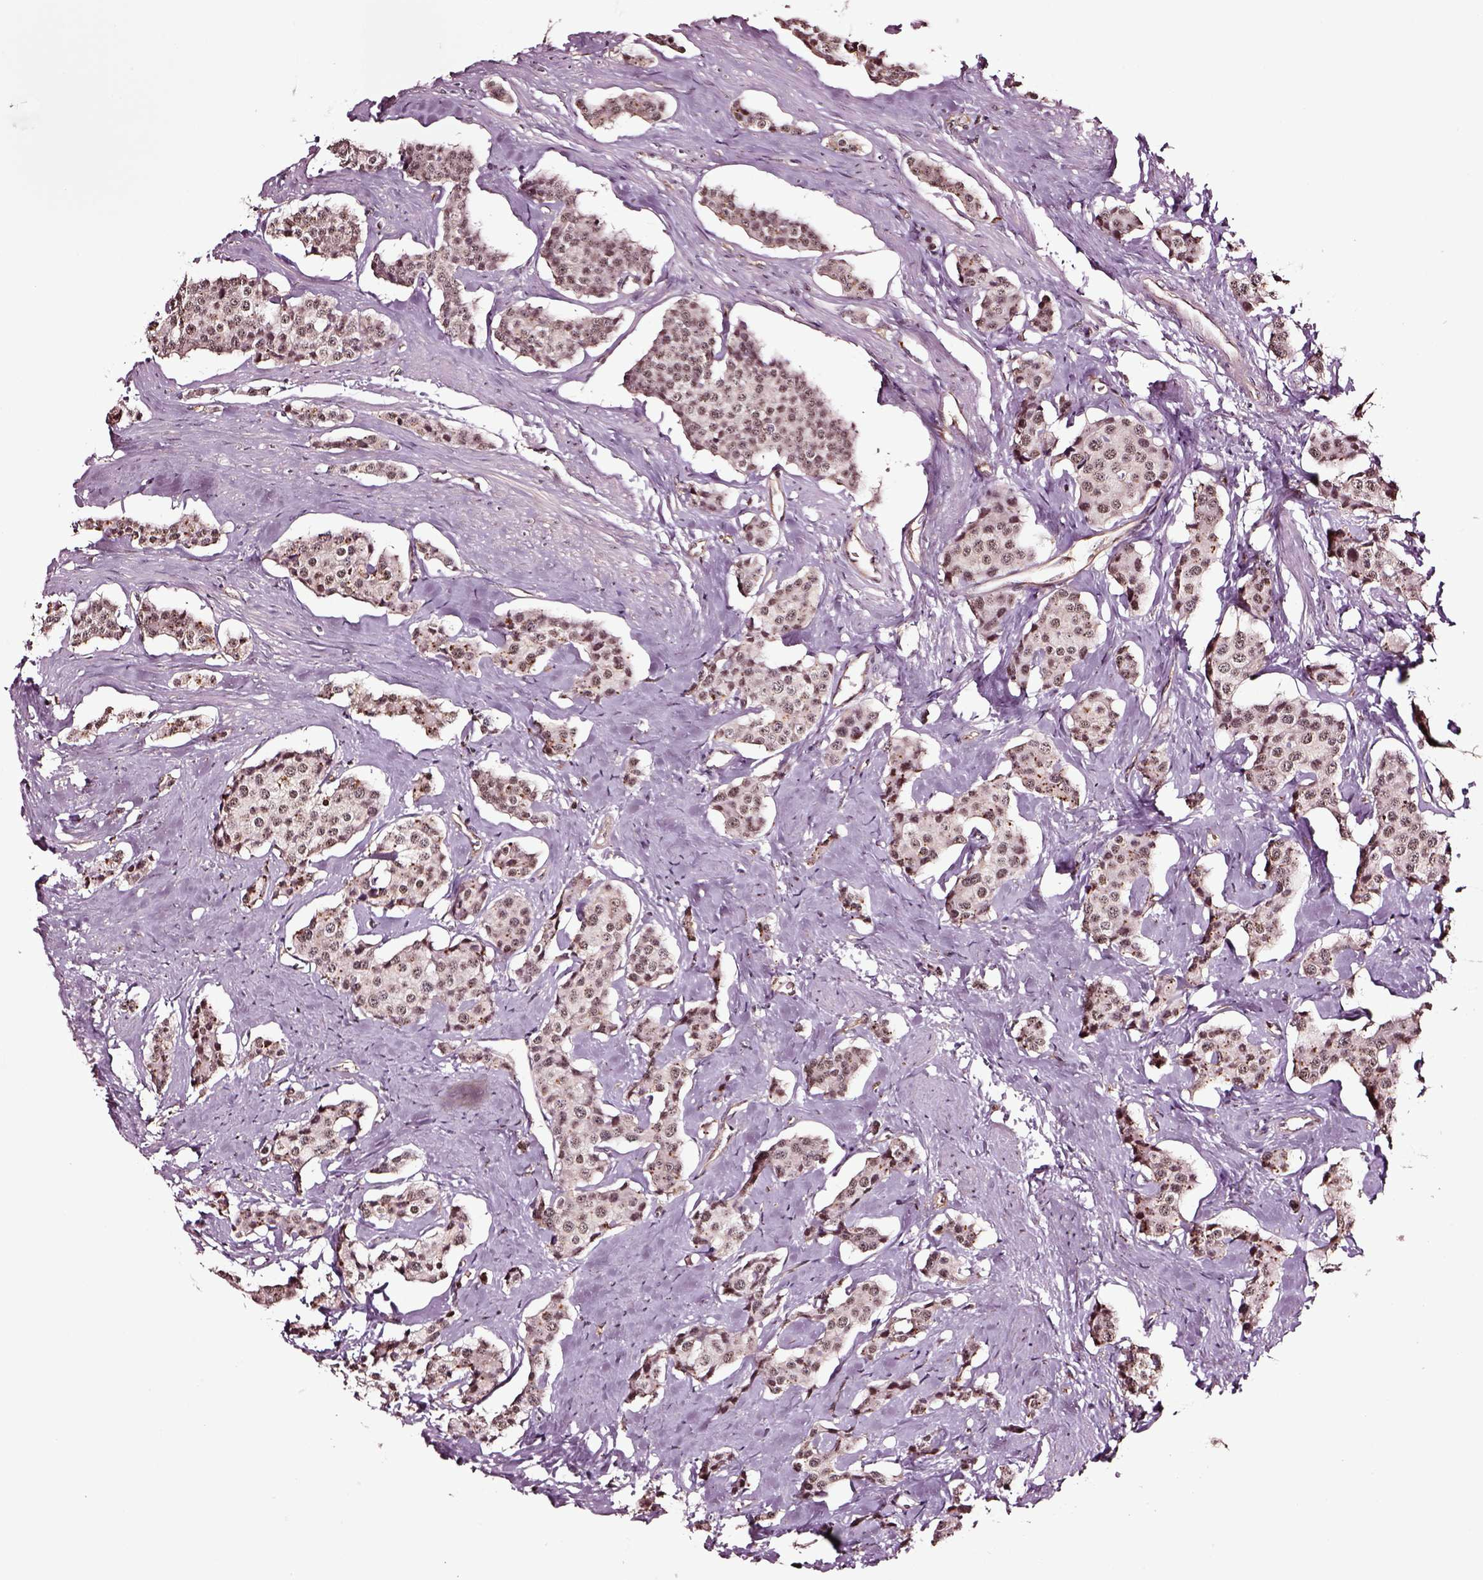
{"staining": {"intensity": "moderate", "quantity": ">75%", "location": "nuclear"}, "tissue": "carcinoid", "cell_type": "Tumor cells", "image_type": "cancer", "snomed": [{"axis": "morphology", "description": "Carcinoid, malignant, NOS"}, {"axis": "topography", "description": "Small intestine"}], "caption": "Carcinoid tissue shows moderate nuclear positivity in about >75% of tumor cells, visualized by immunohistochemistry. The protein of interest is stained brown, and the nuclei are stained in blue (DAB (3,3'-diaminobenzidine) IHC with brightfield microscopy, high magnification).", "gene": "RASSF5", "patient": {"sex": "female", "age": 64}}